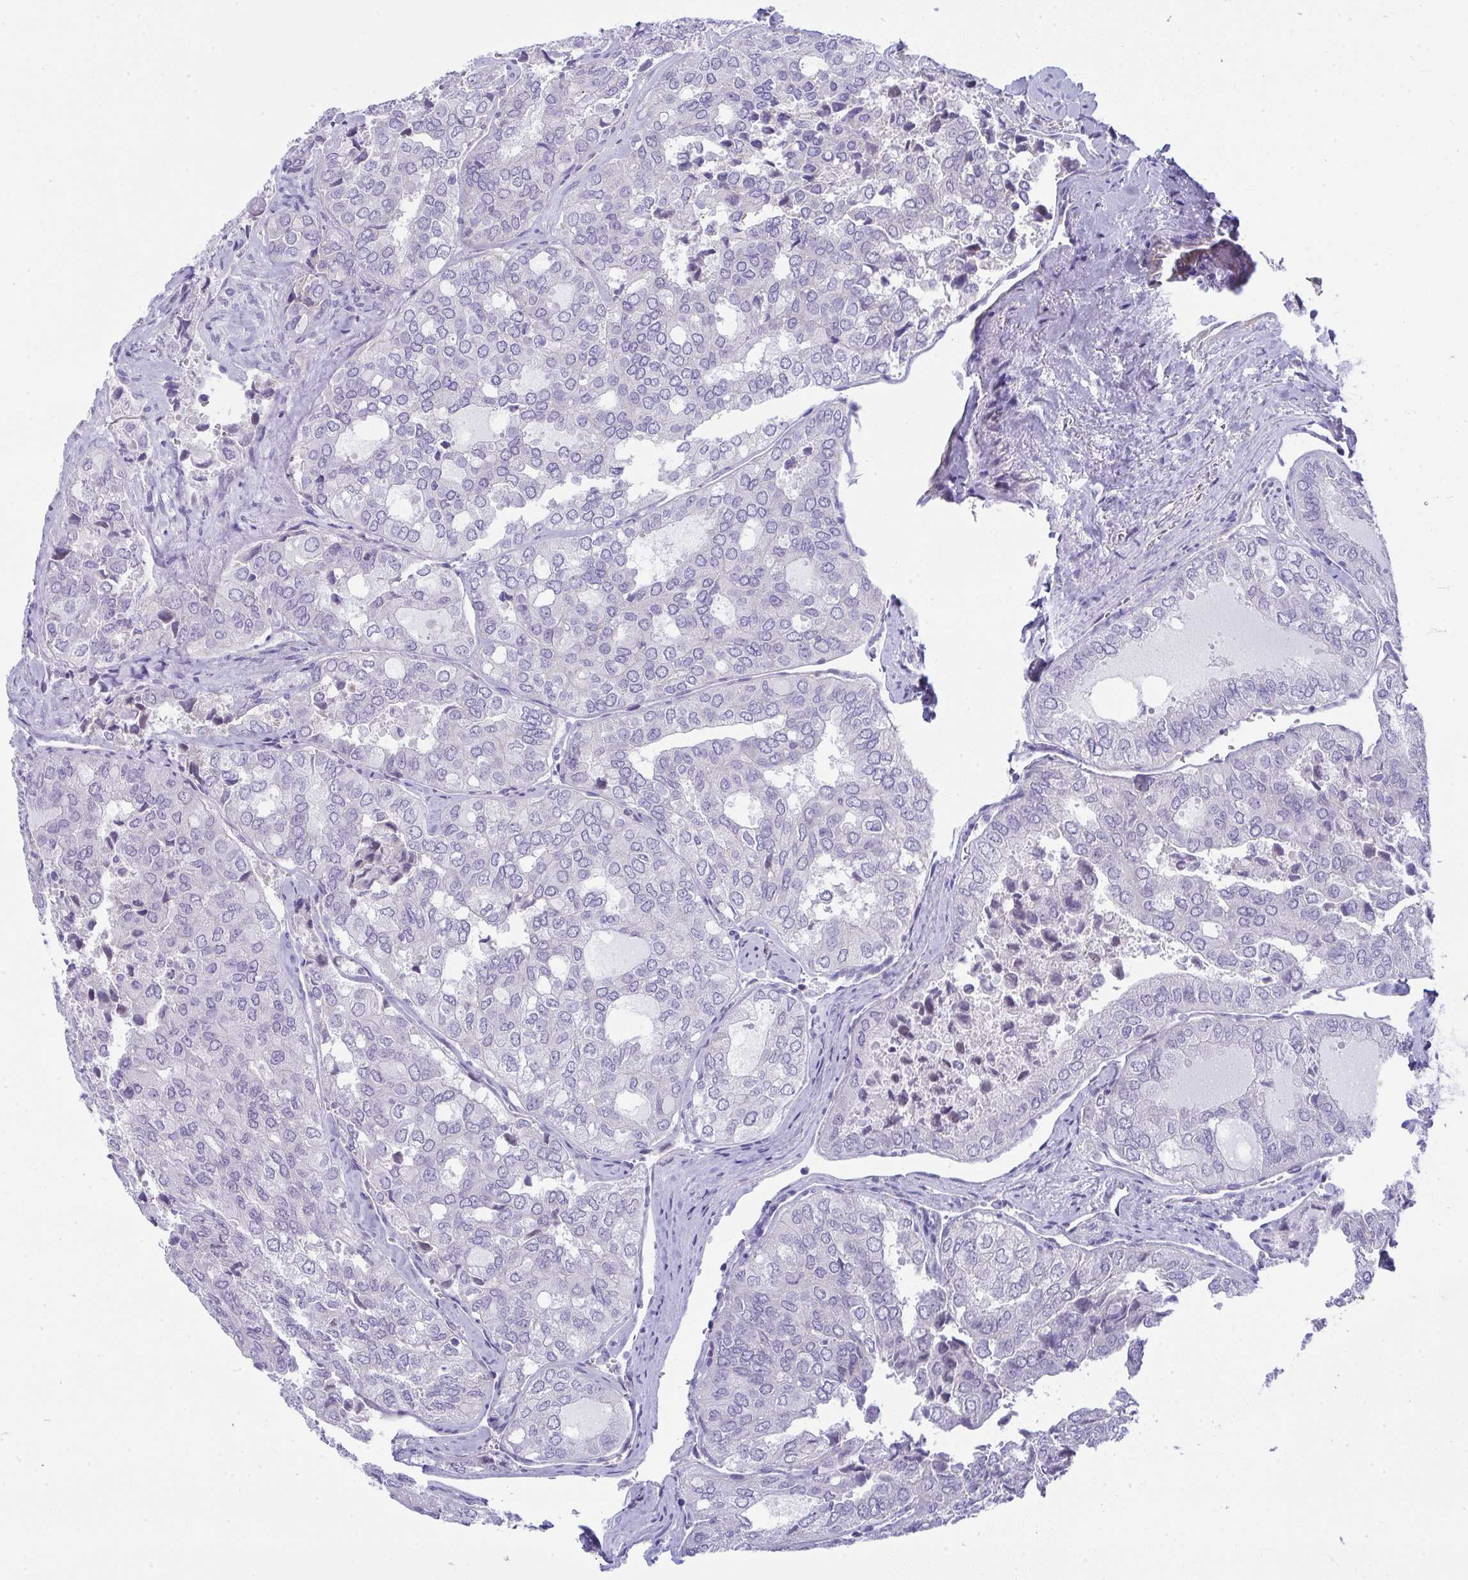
{"staining": {"intensity": "negative", "quantity": "none", "location": "none"}, "tissue": "thyroid cancer", "cell_type": "Tumor cells", "image_type": "cancer", "snomed": [{"axis": "morphology", "description": "Follicular adenoma carcinoma, NOS"}, {"axis": "topography", "description": "Thyroid gland"}], "caption": "Protein analysis of thyroid cancer (follicular adenoma carcinoma) displays no significant staining in tumor cells.", "gene": "MYL12A", "patient": {"sex": "male", "age": 75}}